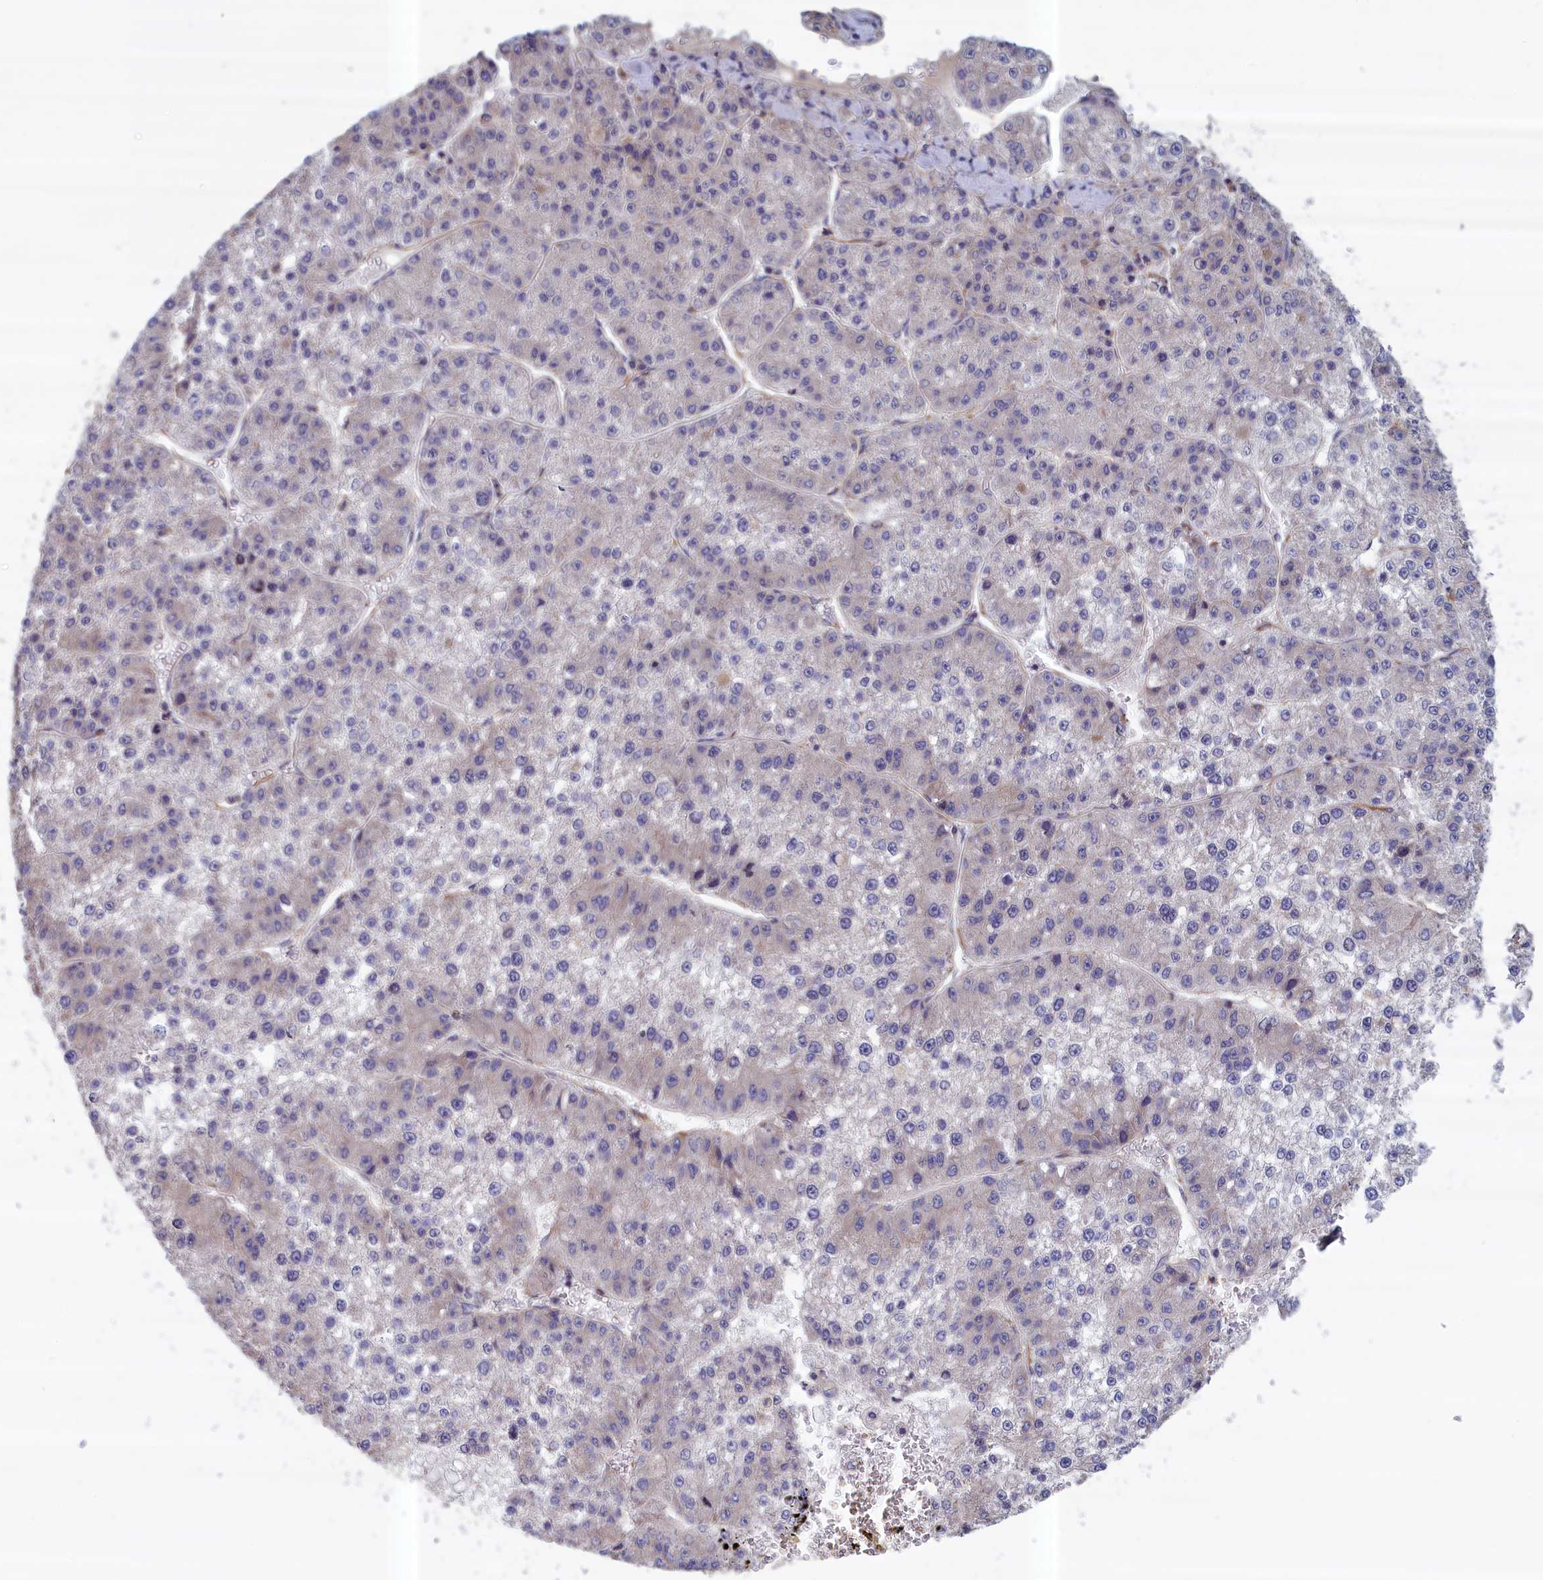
{"staining": {"intensity": "negative", "quantity": "none", "location": "none"}, "tissue": "liver cancer", "cell_type": "Tumor cells", "image_type": "cancer", "snomed": [{"axis": "morphology", "description": "Carcinoma, Hepatocellular, NOS"}, {"axis": "topography", "description": "Liver"}], "caption": "Tumor cells are negative for brown protein staining in hepatocellular carcinoma (liver).", "gene": "ANKRD2", "patient": {"sex": "female", "age": 73}}